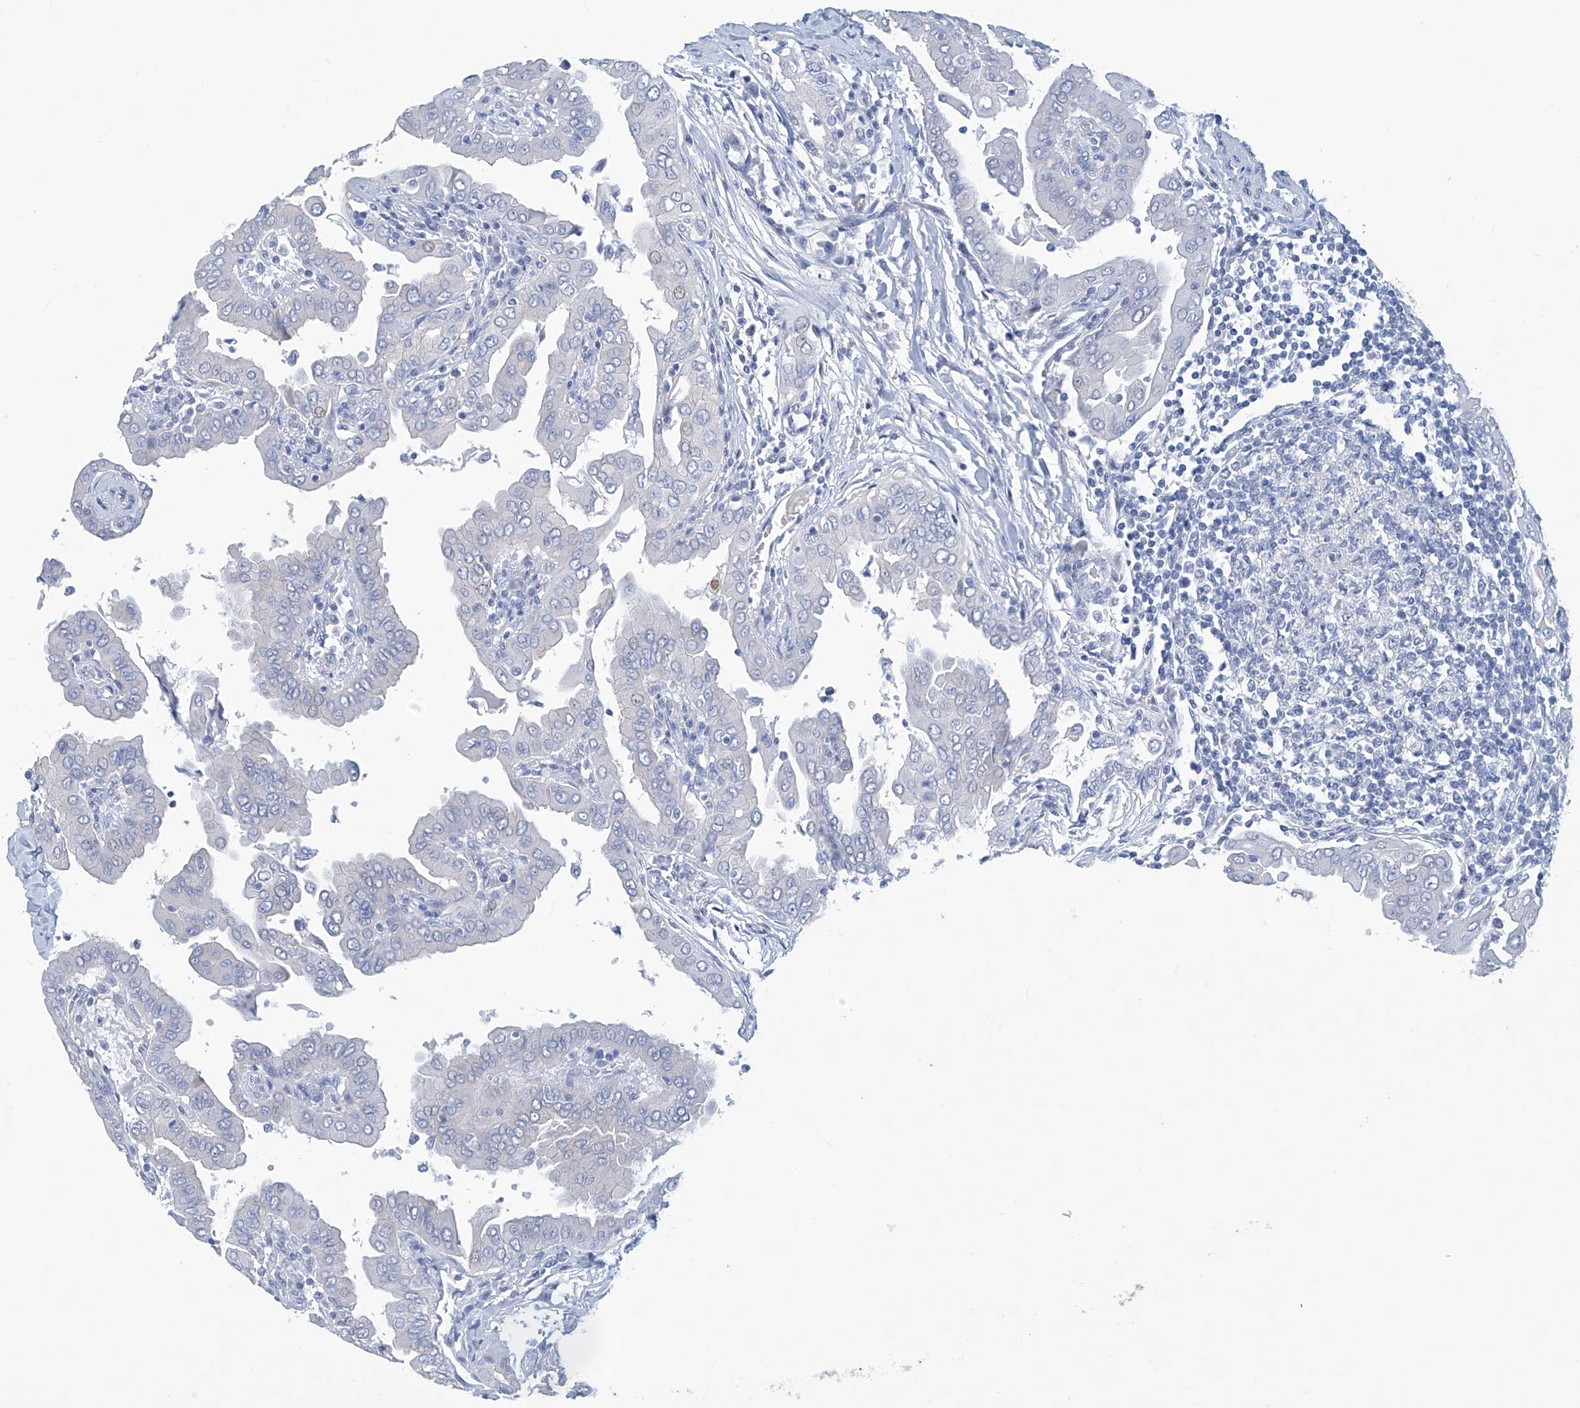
{"staining": {"intensity": "negative", "quantity": "none", "location": "none"}, "tissue": "thyroid cancer", "cell_type": "Tumor cells", "image_type": "cancer", "snomed": [{"axis": "morphology", "description": "Papillary adenocarcinoma, NOS"}, {"axis": "topography", "description": "Thyroid gland"}], "caption": "High magnification brightfield microscopy of thyroid papillary adenocarcinoma stained with DAB (3,3'-diaminobenzidine) (brown) and counterstained with hematoxylin (blue): tumor cells show no significant staining.", "gene": "DSP", "patient": {"sex": "male", "age": 33}}